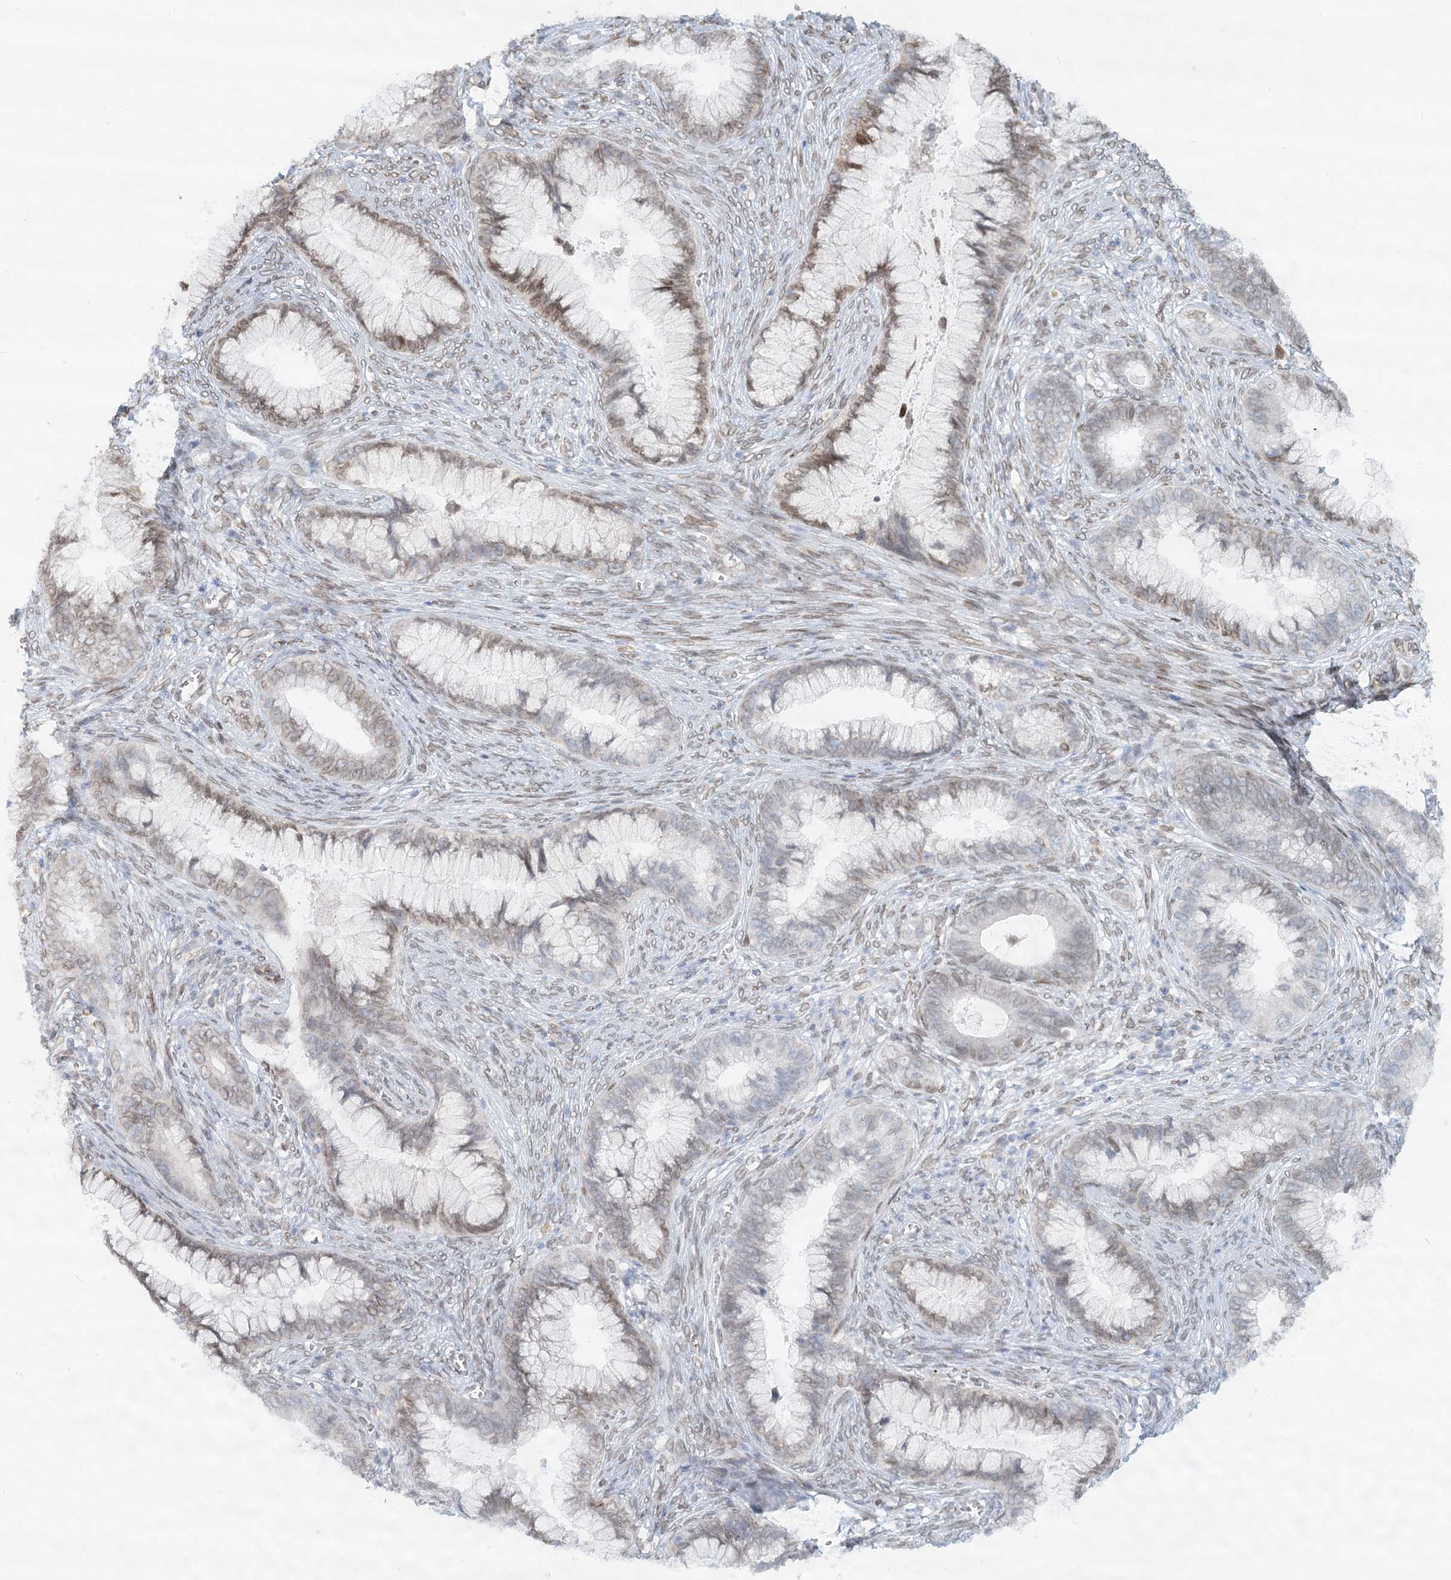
{"staining": {"intensity": "weak", "quantity": "<25%", "location": "cytoplasmic/membranous,nuclear"}, "tissue": "cervical cancer", "cell_type": "Tumor cells", "image_type": "cancer", "snomed": [{"axis": "morphology", "description": "Adenocarcinoma, NOS"}, {"axis": "topography", "description": "Cervix"}], "caption": "A high-resolution image shows immunohistochemistry (IHC) staining of adenocarcinoma (cervical), which exhibits no significant staining in tumor cells.", "gene": "VWA5A", "patient": {"sex": "female", "age": 44}}